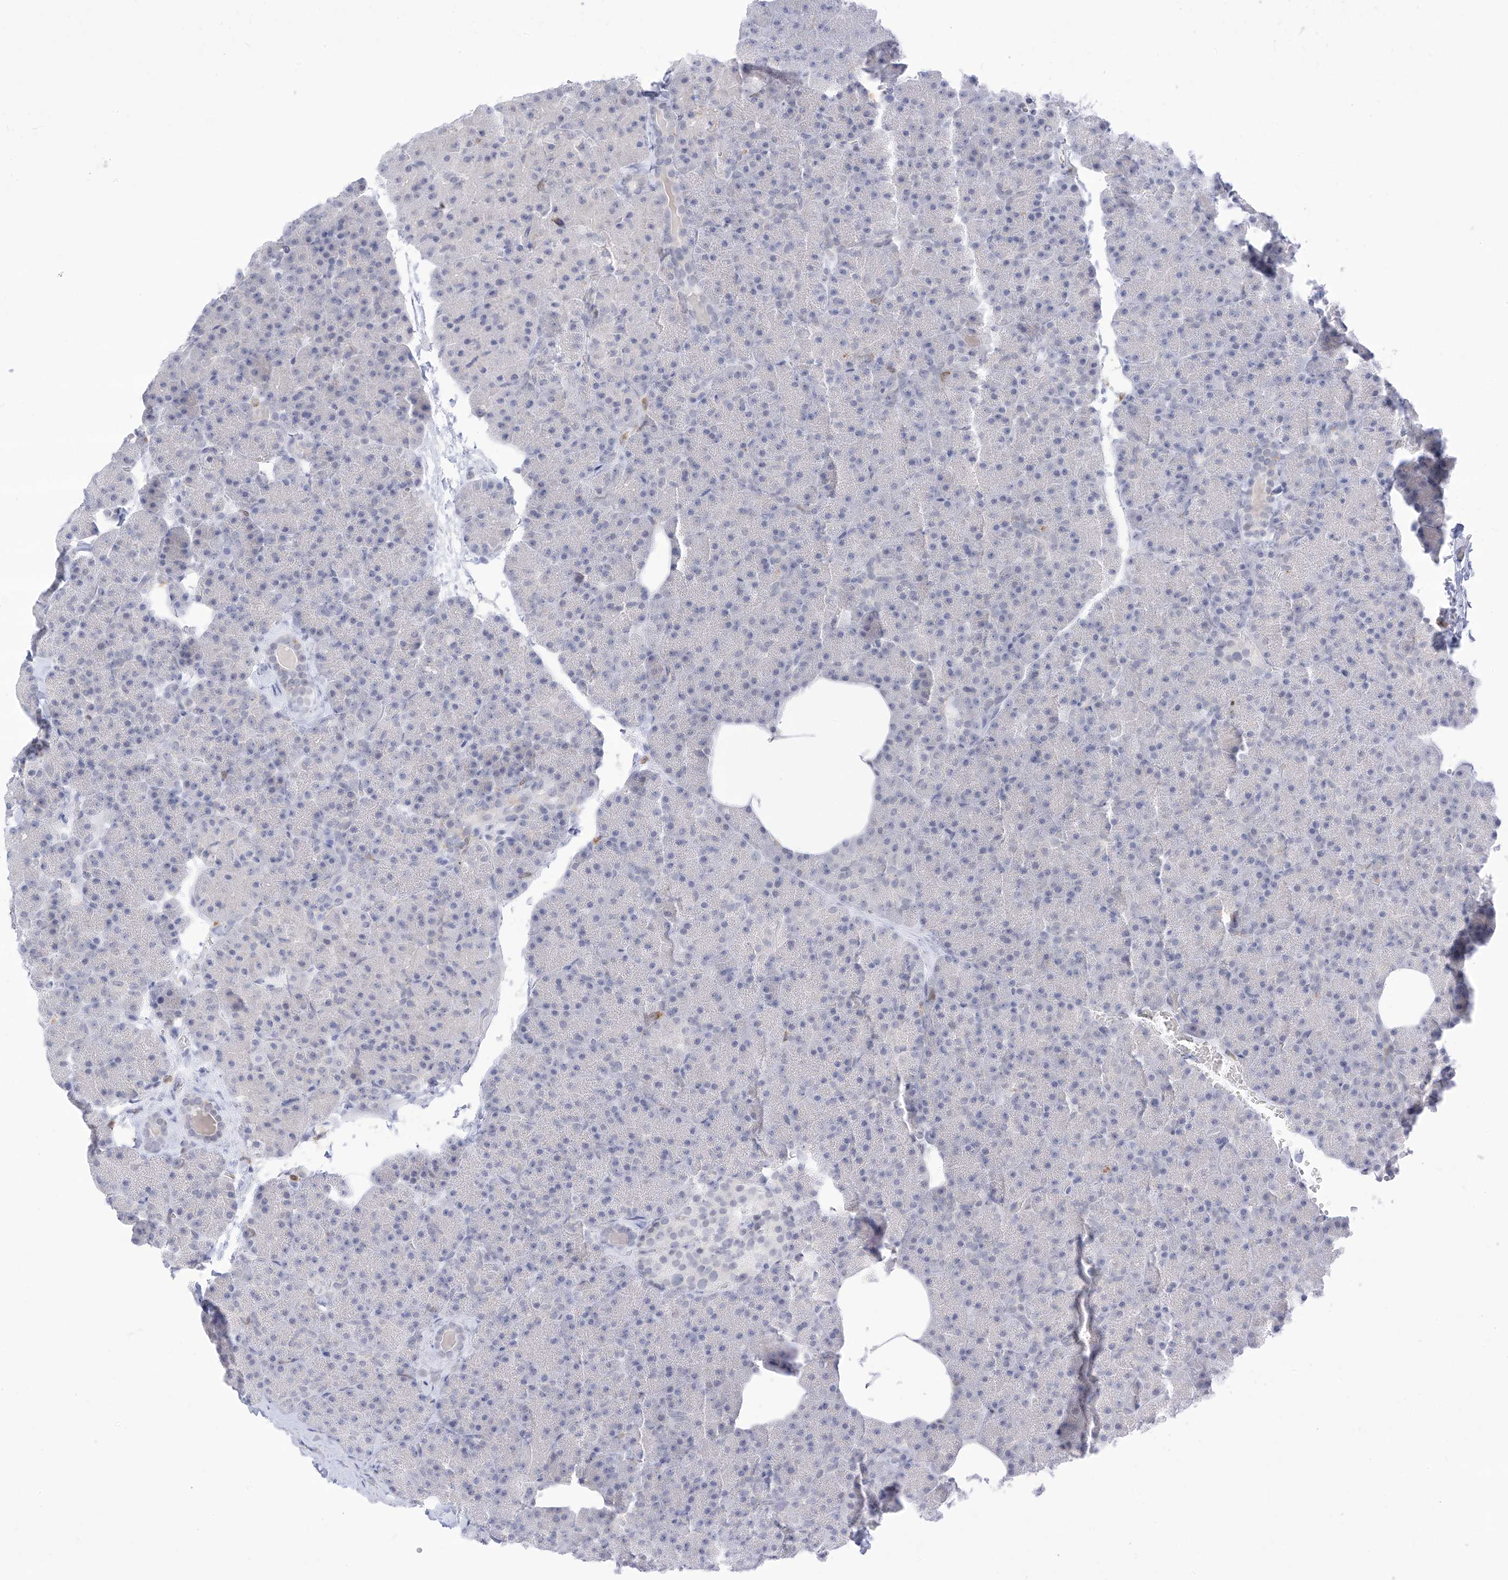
{"staining": {"intensity": "negative", "quantity": "none", "location": "none"}, "tissue": "pancreas", "cell_type": "Exocrine glandular cells", "image_type": "normal", "snomed": [{"axis": "morphology", "description": "Normal tissue, NOS"}, {"axis": "morphology", "description": "Carcinoid, malignant, NOS"}, {"axis": "topography", "description": "Pancreas"}], "caption": "Pancreas was stained to show a protein in brown. There is no significant expression in exocrine glandular cells. (Immunohistochemistry (ihc), brightfield microscopy, high magnification).", "gene": "TBXAS1", "patient": {"sex": "female", "age": 35}}